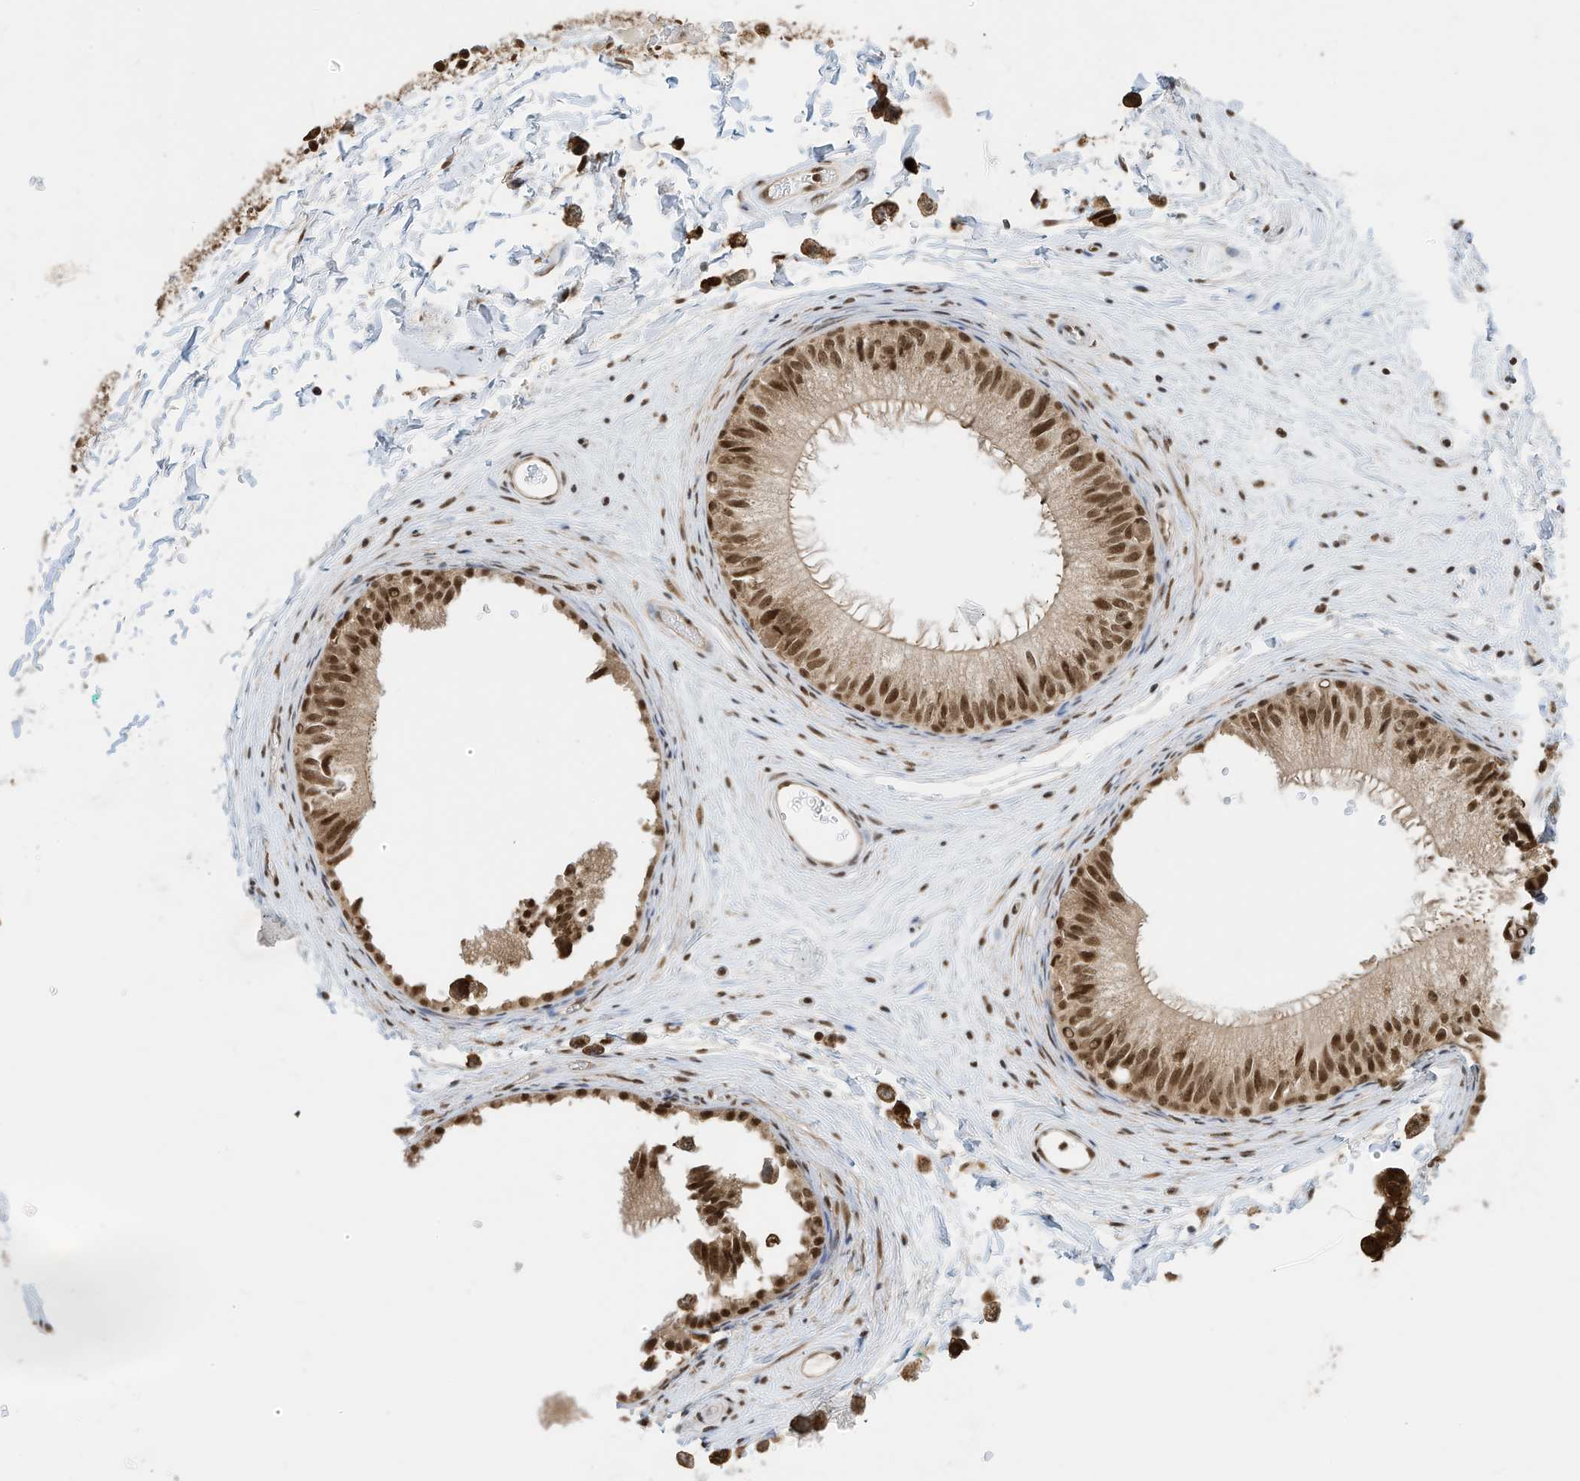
{"staining": {"intensity": "moderate", "quantity": ">75%", "location": "nuclear"}, "tissue": "epididymis", "cell_type": "Glandular cells", "image_type": "normal", "snomed": [{"axis": "morphology", "description": "Normal tissue, NOS"}, {"axis": "topography", "description": "Epididymis"}], "caption": "Protein staining reveals moderate nuclear staining in approximately >75% of glandular cells in normal epididymis.", "gene": "ZNF195", "patient": {"sex": "male", "age": 34}}